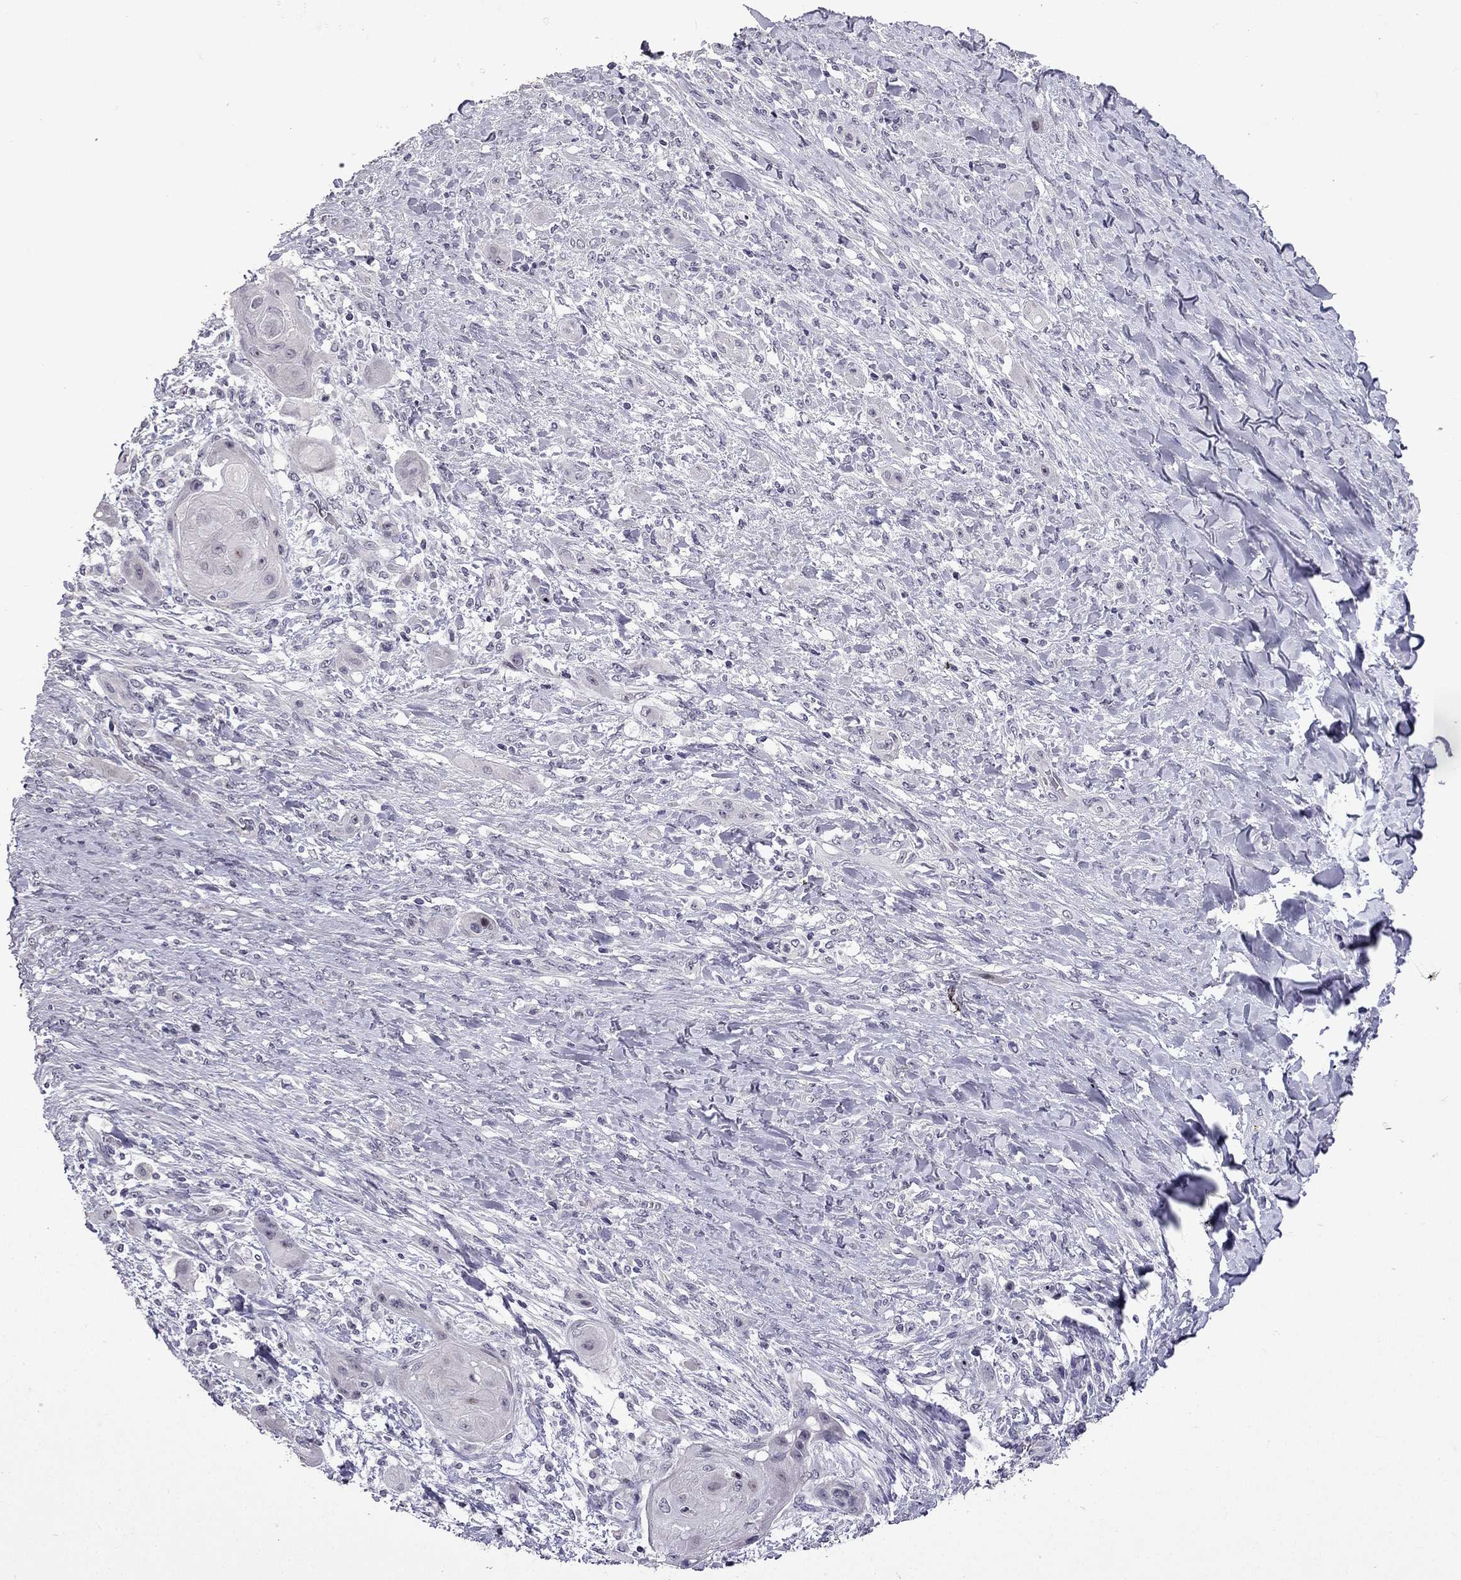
{"staining": {"intensity": "negative", "quantity": "none", "location": "none"}, "tissue": "skin cancer", "cell_type": "Tumor cells", "image_type": "cancer", "snomed": [{"axis": "morphology", "description": "Squamous cell carcinoma, NOS"}, {"axis": "topography", "description": "Skin"}], "caption": "The immunohistochemistry (IHC) image has no significant expression in tumor cells of squamous cell carcinoma (skin) tissue.", "gene": "TTN", "patient": {"sex": "male", "age": 62}}